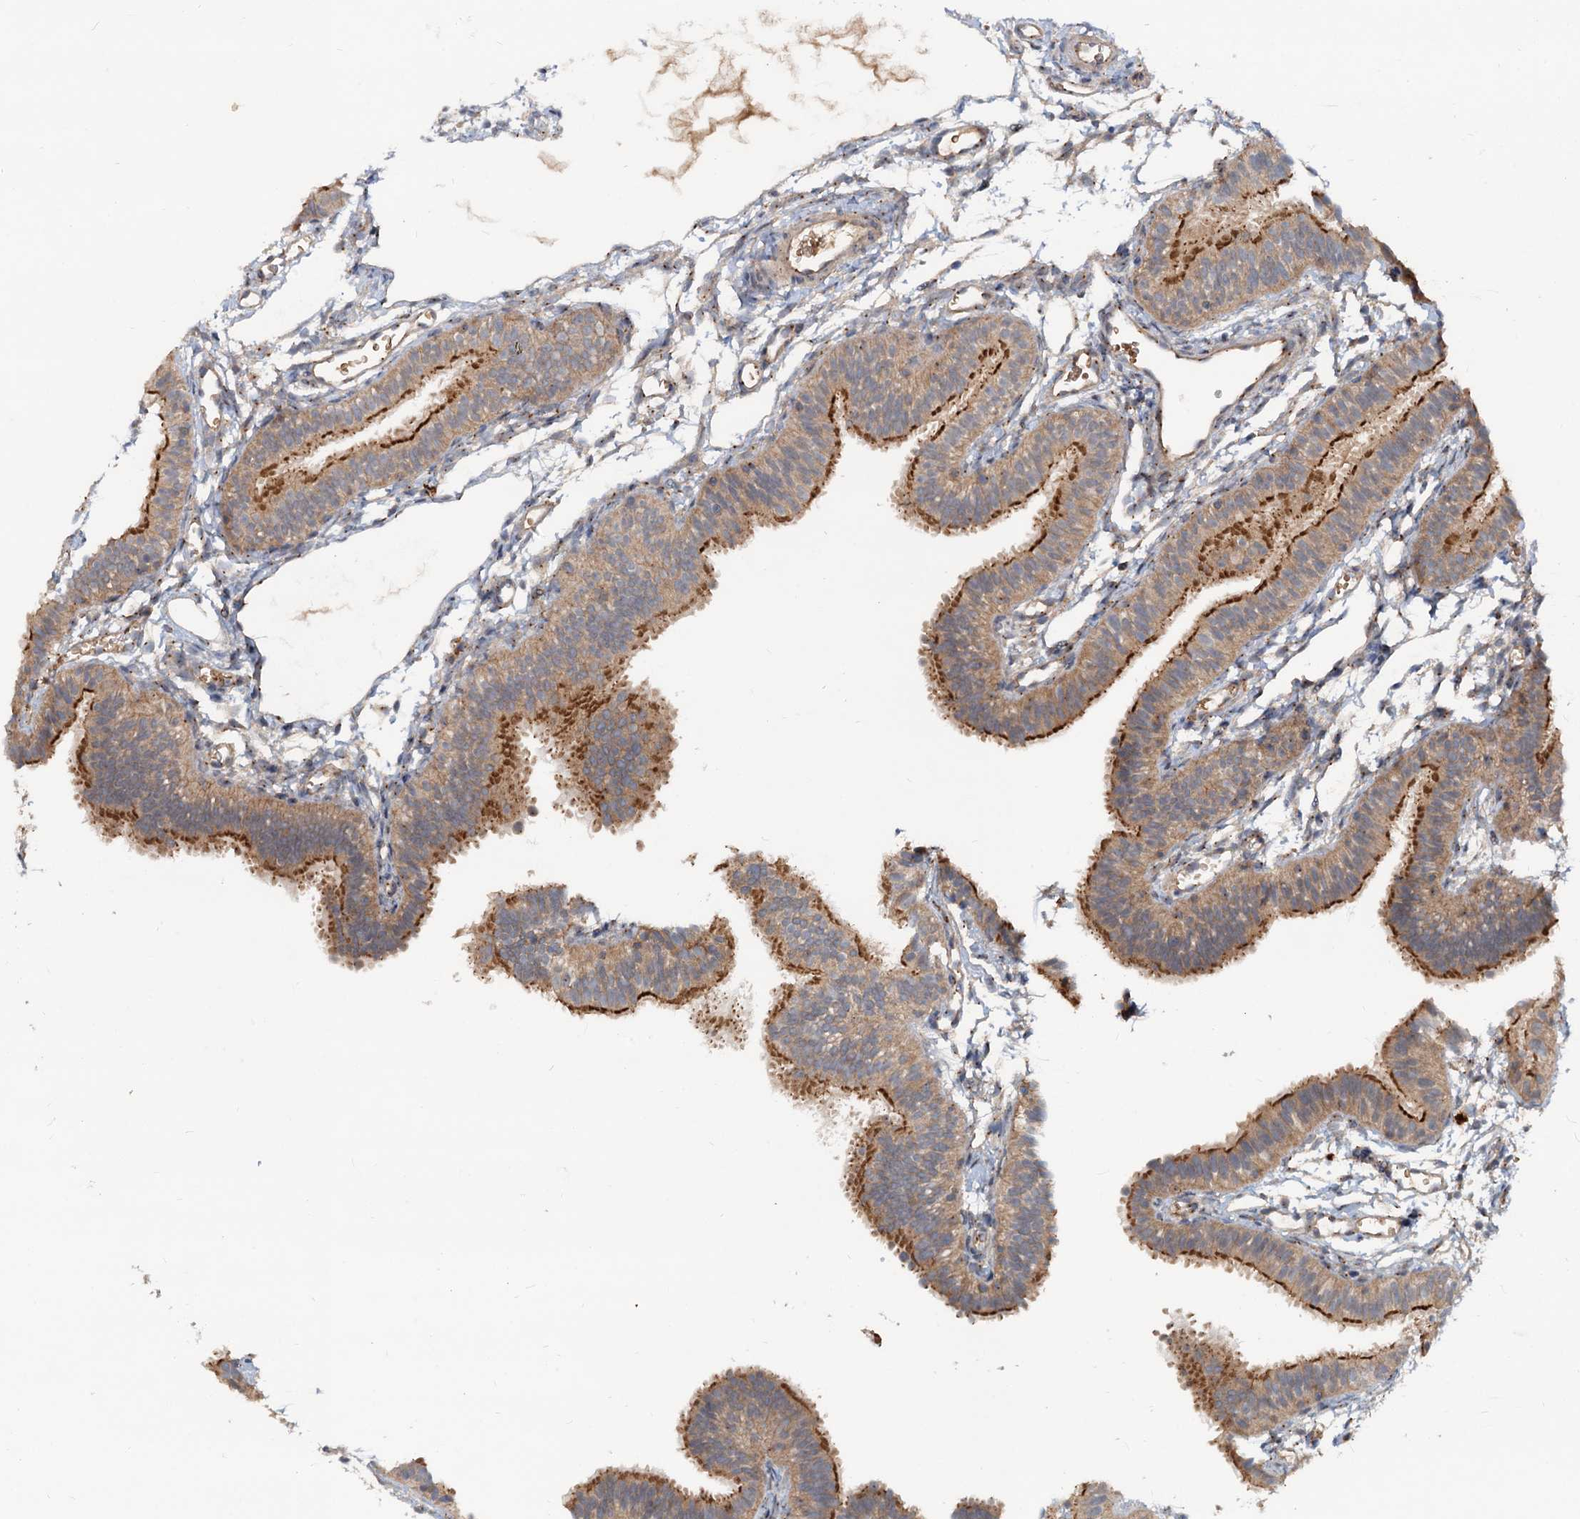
{"staining": {"intensity": "strong", "quantity": ">75%", "location": "cytoplasmic/membranous"}, "tissue": "fallopian tube", "cell_type": "Glandular cells", "image_type": "normal", "snomed": [{"axis": "morphology", "description": "Normal tissue, NOS"}, {"axis": "topography", "description": "Fallopian tube"}], "caption": "A brown stain labels strong cytoplasmic/membranous staining of a protein in glandular cells of normal fallopian tube. (Stains: DAB (3,3'-diaminobenzidine) in brown, nuclei in blue, Microscopy: brightfield microscopy at high magnification).", "gene": "CEP68", "patient": {"sex": "female", "age": 35}}